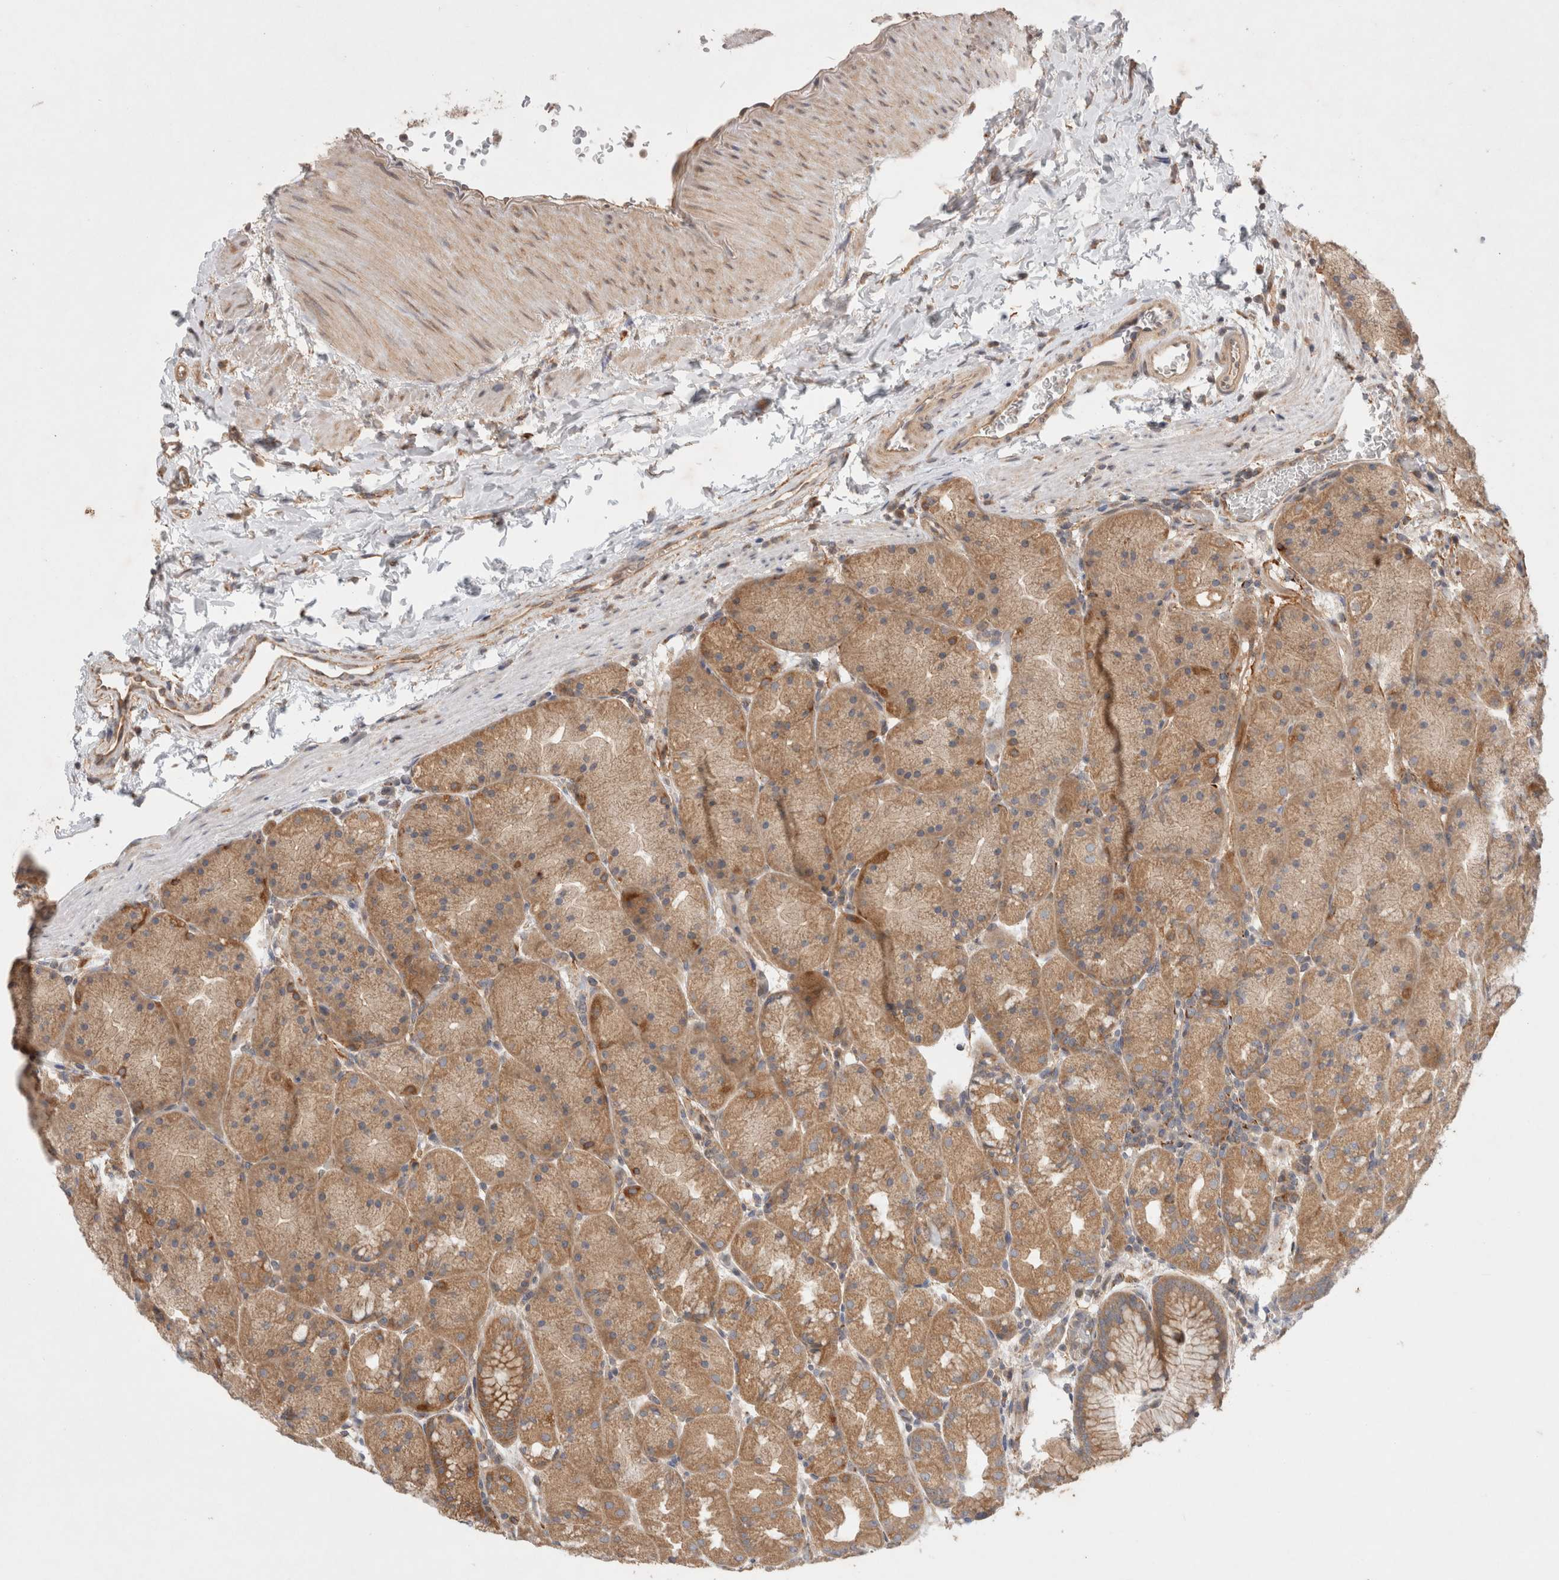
{"staining": {"intensity": "moderate", "quantity": ">75%", "location": "cytoplasmic/membranous"}, "tissue": "stomach", "cell_type": "Glandular cells", "image_type": "normal", "snomed": [{"axis": "morphology", "description": "Normal tissue, NOS"}, {"axis": "topography", "description": "Stomach, upper"}, {"axis": "topography", "description": "Stomach"}], "caption": "IHC photomicrograph of normal human stomach stained for a protein (brown), which exhibits medium levels of moderate cytoplasmic/membranous expression in about >75% of glandular cells.", "gene": "HROB", "patient": {"sex": "male", "age": 48}}